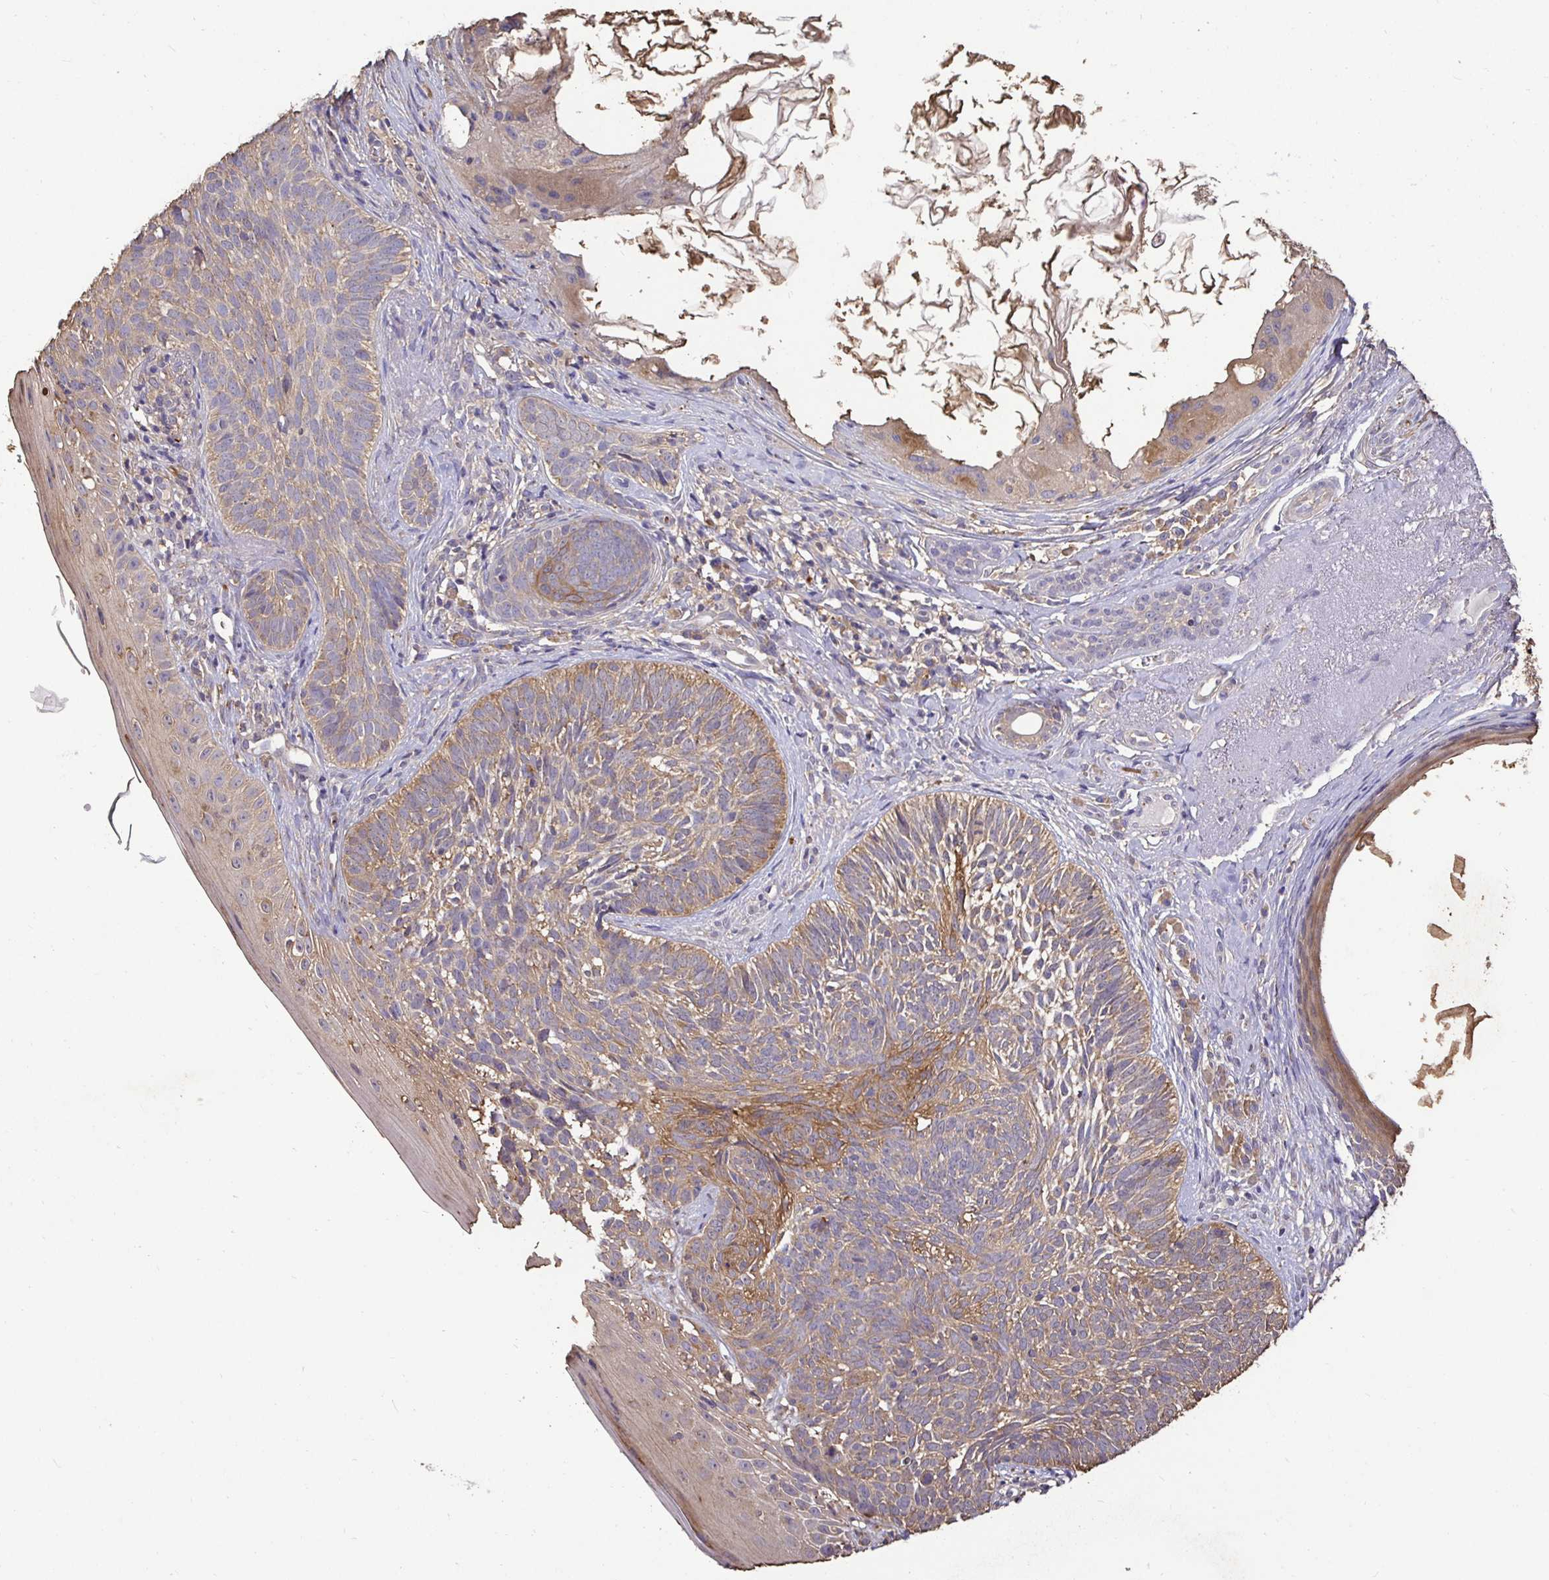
{"staining": {"intensity": "weak", "quantity": ">75%", "location": "cytoplasmic/membranous"}, "tissue": "skin cancer", "cell_type": "Tumor cells", "image_type": "cancer", "snomed": [{"axis": "morphology", "description": "Basal cell carcinoma"}, {"axis": "topography", "description": "Skin"}], "caption": "Human skin cancer stained with a brown dye exhibits weak cytoplasmic/membranous positive staining in approximately >75% of tumor cells.", "gene": "MAPK8IP3", "patient": {"sex": "female", "age": 74}}